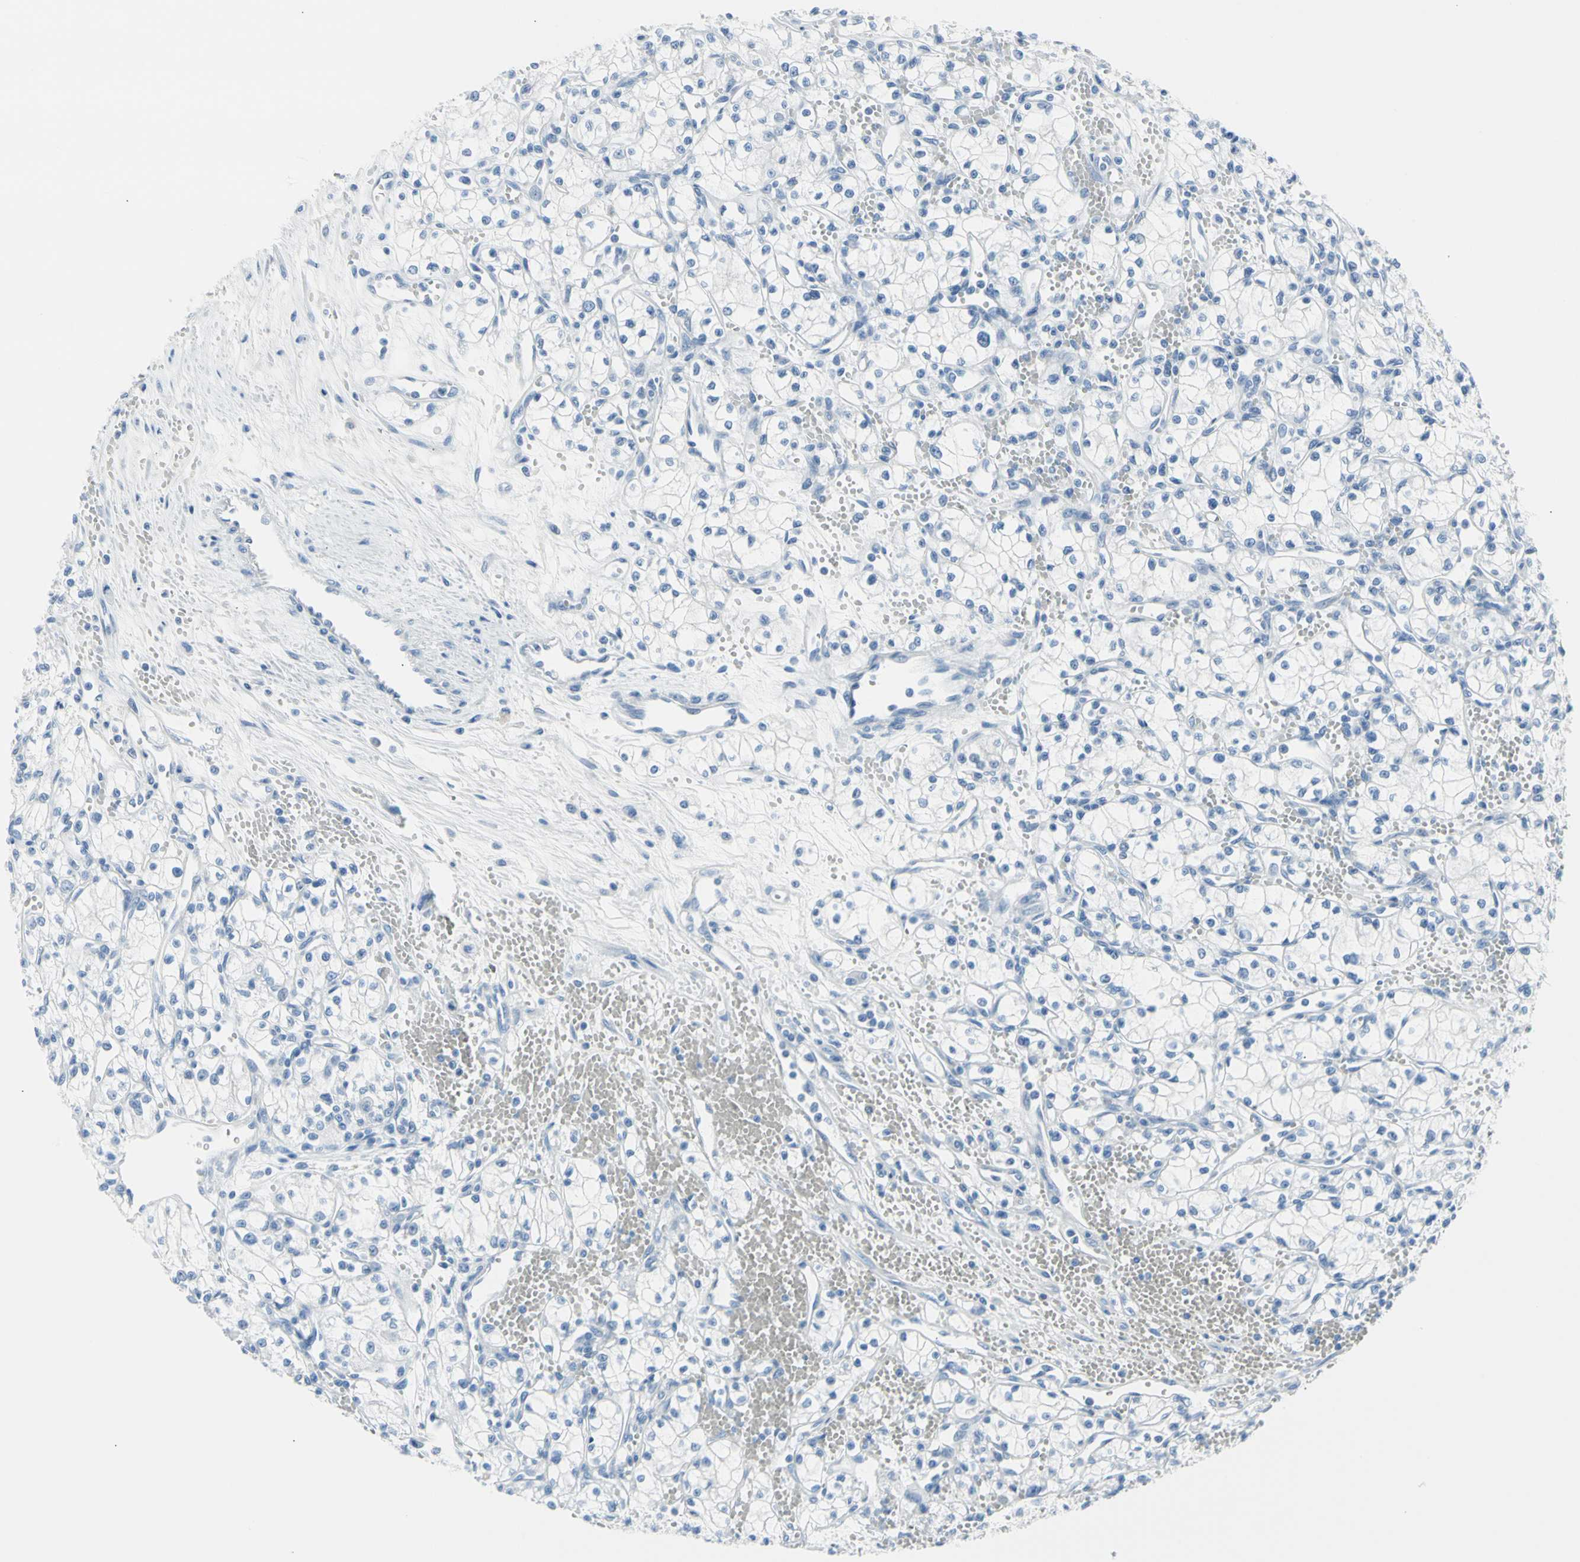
{"staining": {"intensity": "negative", "quantity": "none", "location": "none"}, "tissue": "renal cancer", "cell_type": "Tumor cells", "image_type": "cancer", "snomed": [{"axis": "morphology", "description": "Normal tissue, NOS"}, {"axis": "morphology", "description": "Adenocarcinoma, NOS"}, {"axis": "topography", "description": "Kidney"}], "caption": "Tumor cells show no significant expression in renal adenocarcinoma.", "gene": "TPO", "patient": {"sex": "male", "age": 59}}